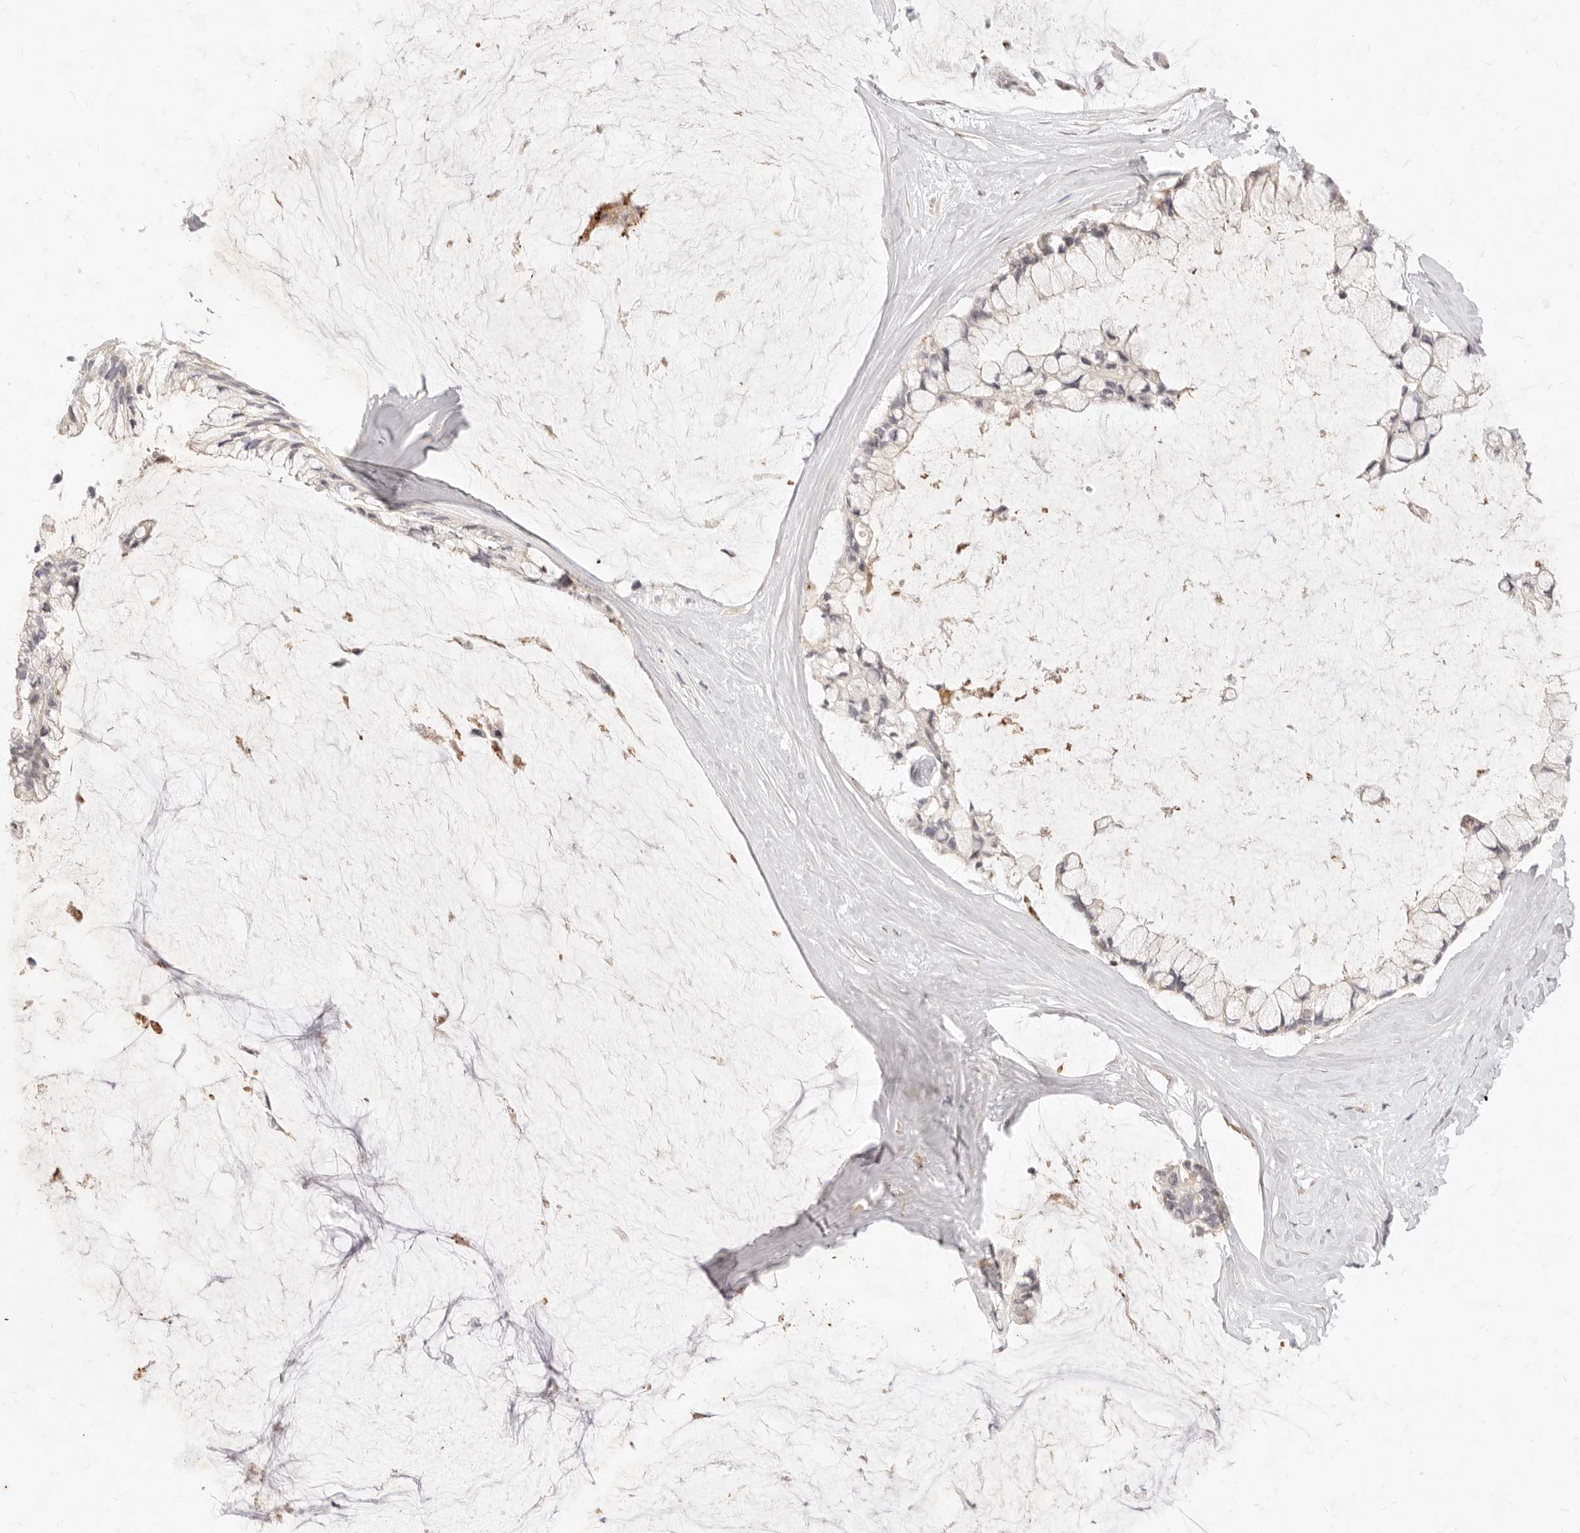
{"staining": {"intensity": "weak", "quantity": "<25%", "location": "cytoplasmic/membranous"}, "tissue": "ovarian cancer", "cell_type": "Tumor cells", "image_type": "cancer", "snomed": [{"axis": "morphology", "description": "Cystadenocarcinoma, mucinous, NOS"}, {"axis": "topography", "description": "Ovary"}], "caption": "This is an IHC micrograph of ovarian cancer. There is no expression in tumor cells.", "gene": "ASCL3", "patient": {"sex": "female", "age": 39}}